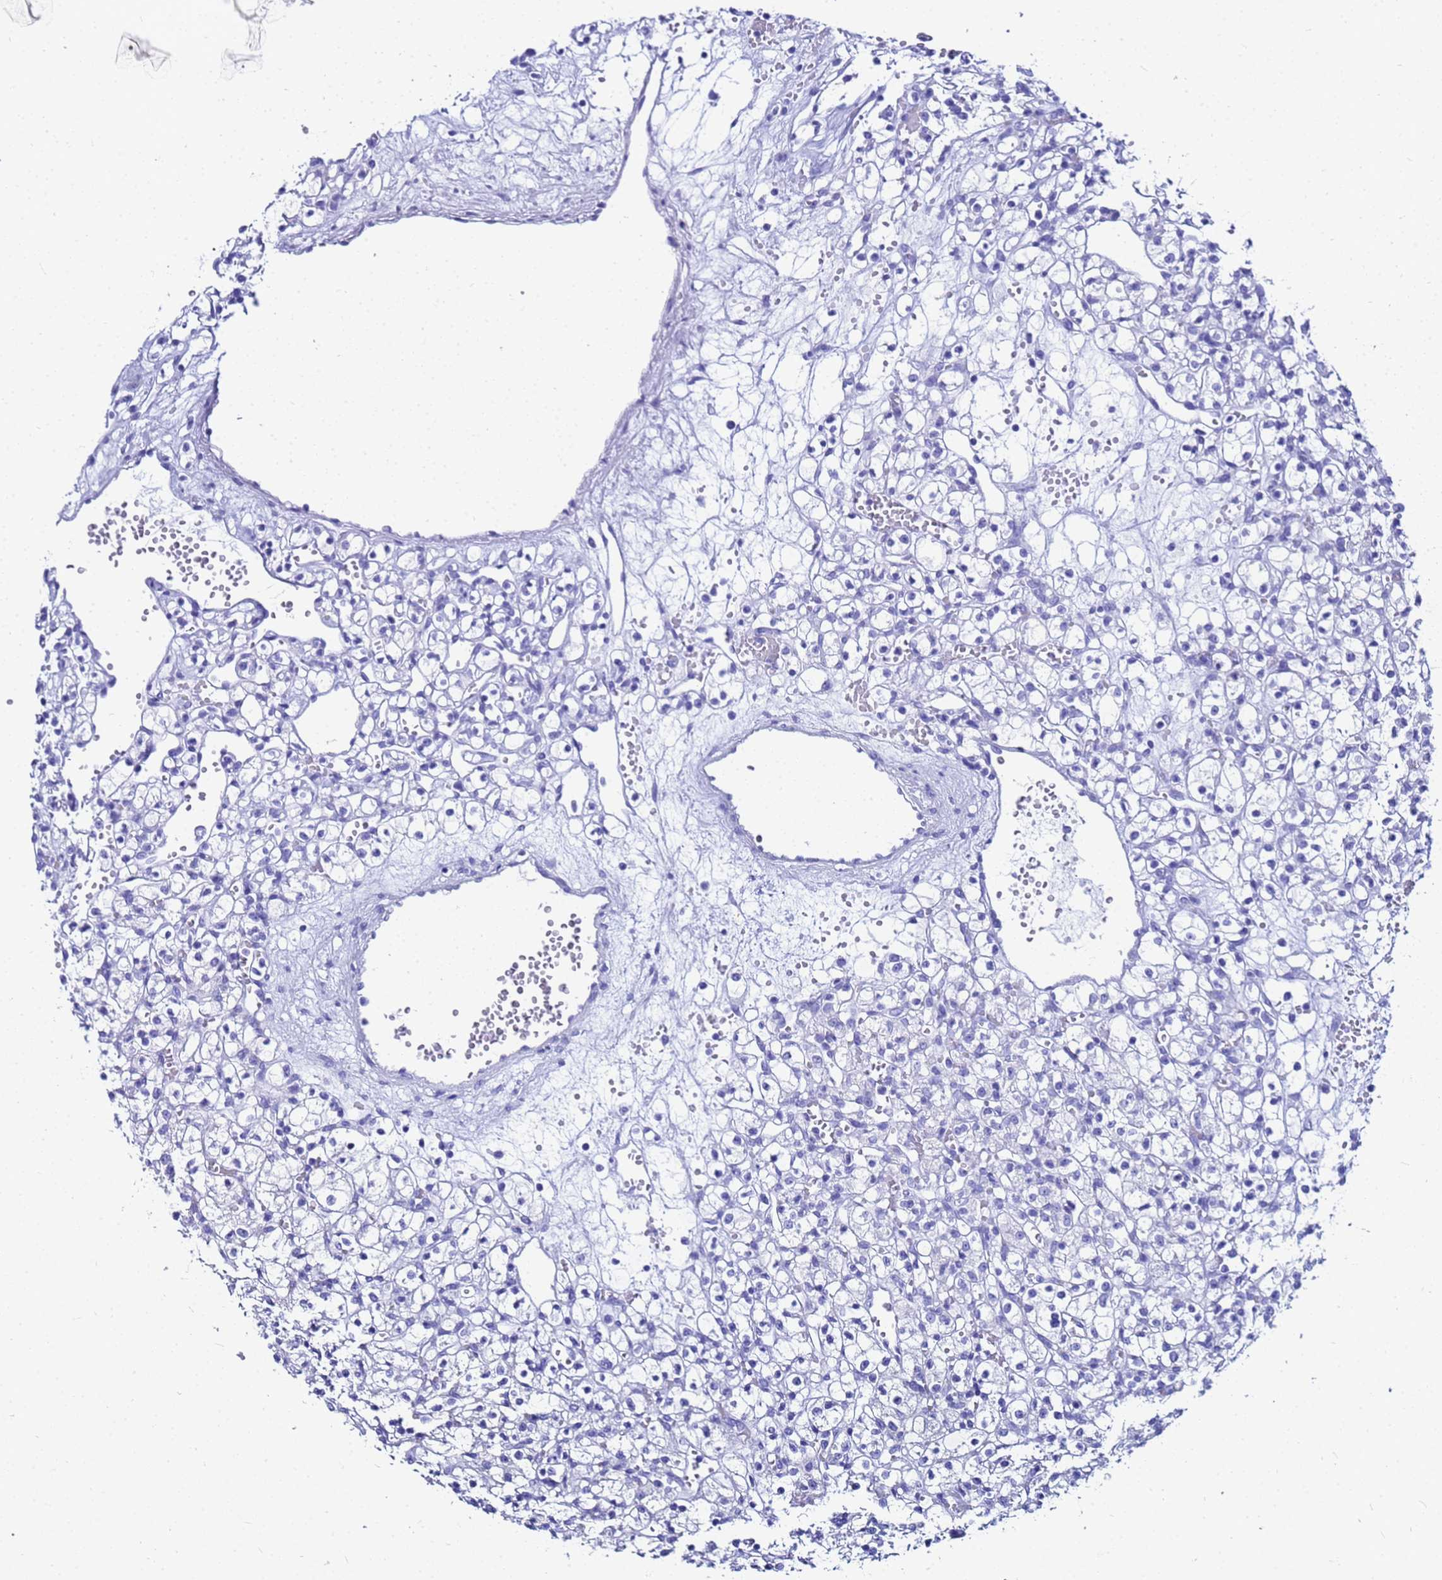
{"staining": {"intensity": "negative", "quantity": "none", "location": "none"}, "tissue": "renal cancer", "cell_type": "Tumor cells", "image_type": "cancer", "snomed": [{"axis": "morphology", "description": "Adenocarcinoma, NOS"}, {"axis": "topography", "description": "Kidney"}], "caption": "Protein analysis of renal cancer shows no significant positivity in tumor cells.", "gene": "CKB", "patient": {"sex": "female", "age": 59}}